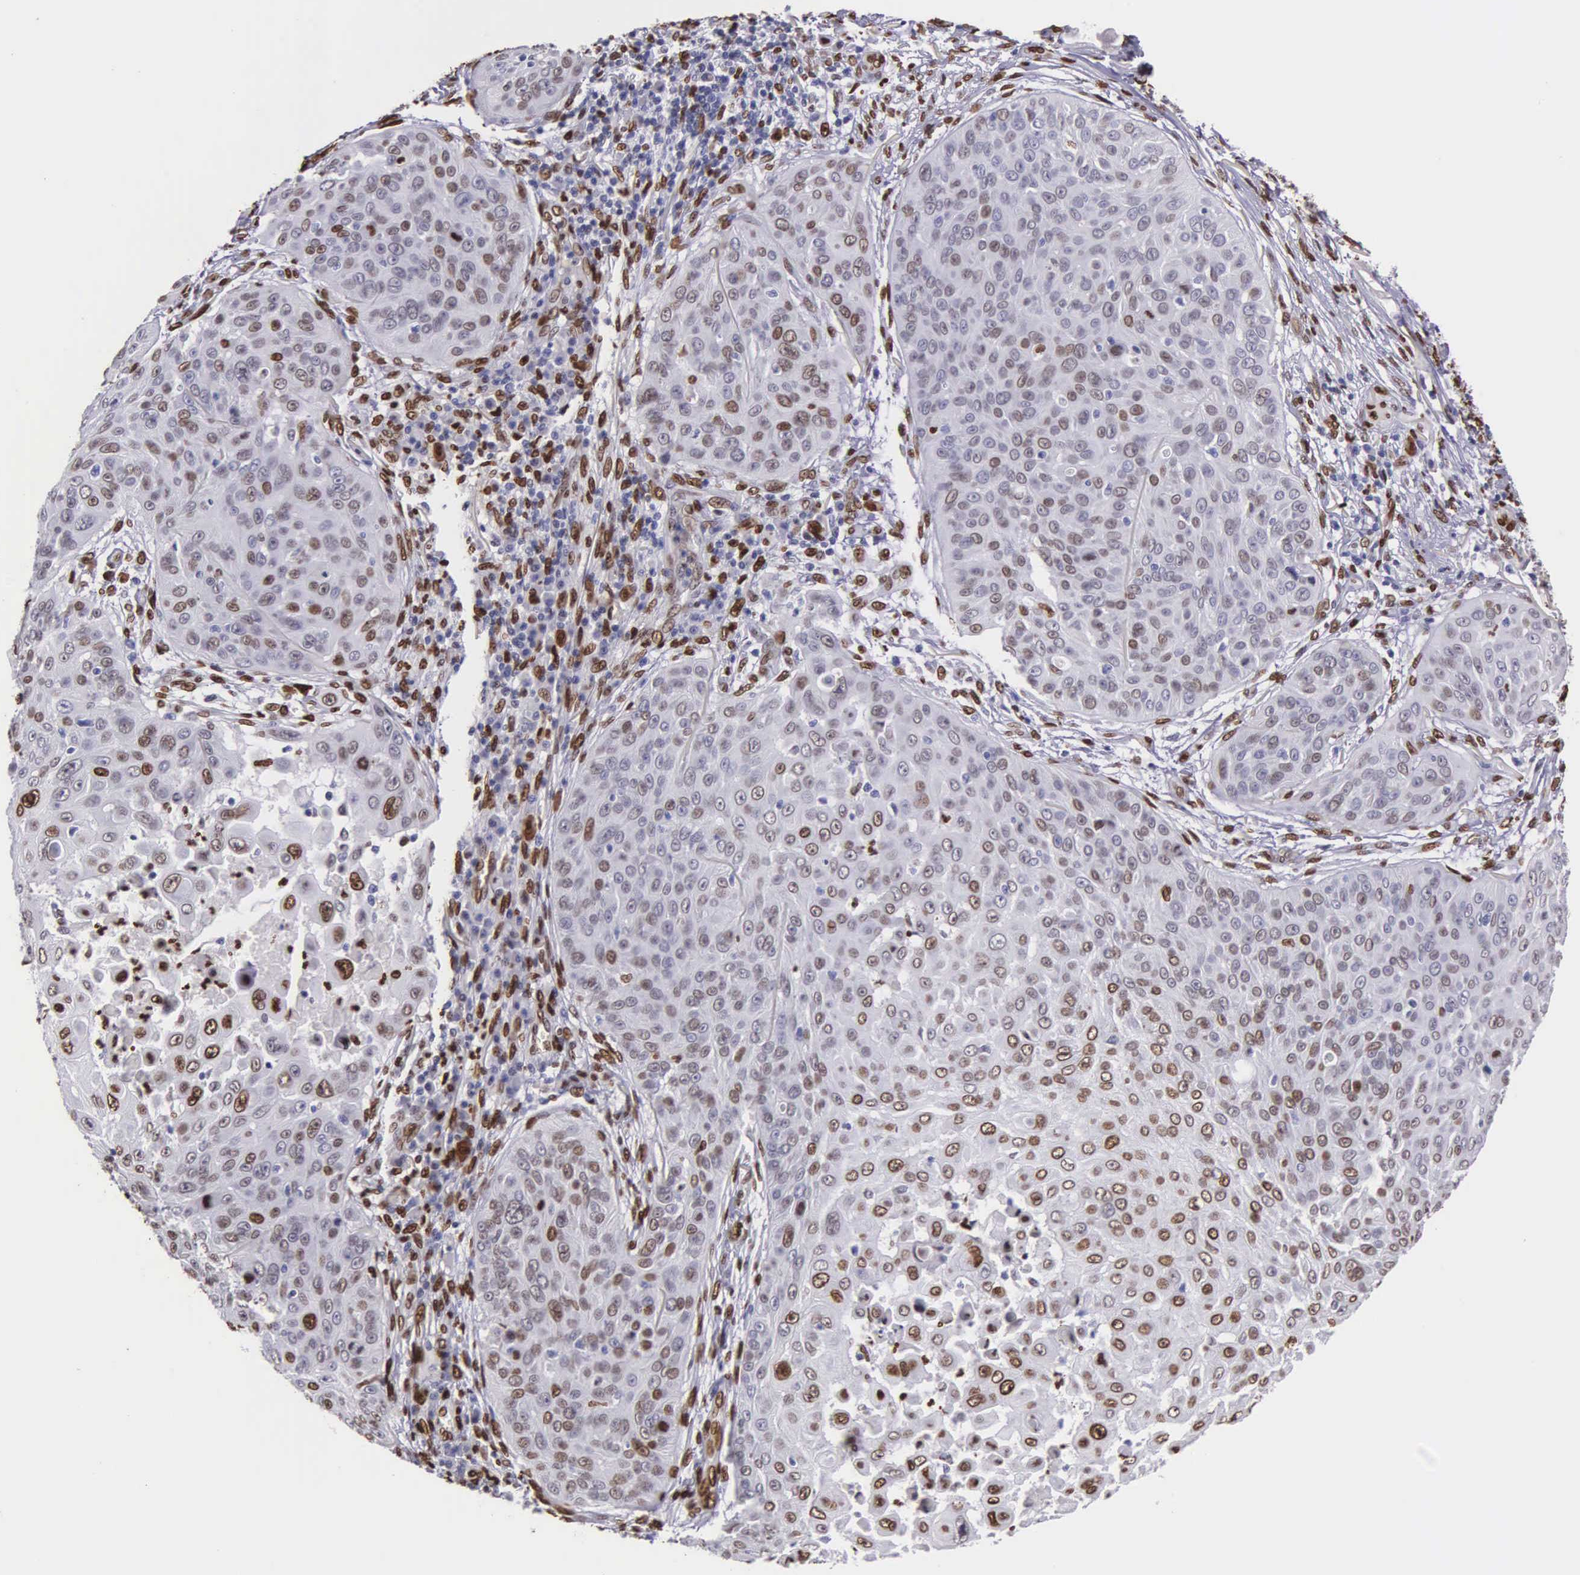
{"staining": {"intensity": "weak", "quantity": "25%-75%", "location": "nuclear"}, "tissue": "skin cancer", "cell_type": "Tumor cells", "image_type": "cancer", "snomed": [{"axis": "morphology", "description": "Squamous cell carcinoma, NOS"}, {"axis": "topography", "description": "Skin"}], "caption": "Tumor cells reveal weak nuclear expression in about 25%-75% of cells in squamous cell carcinoma (skin).", "gene": "H1-0", "patient": {"sex": "male", "age": 82}}